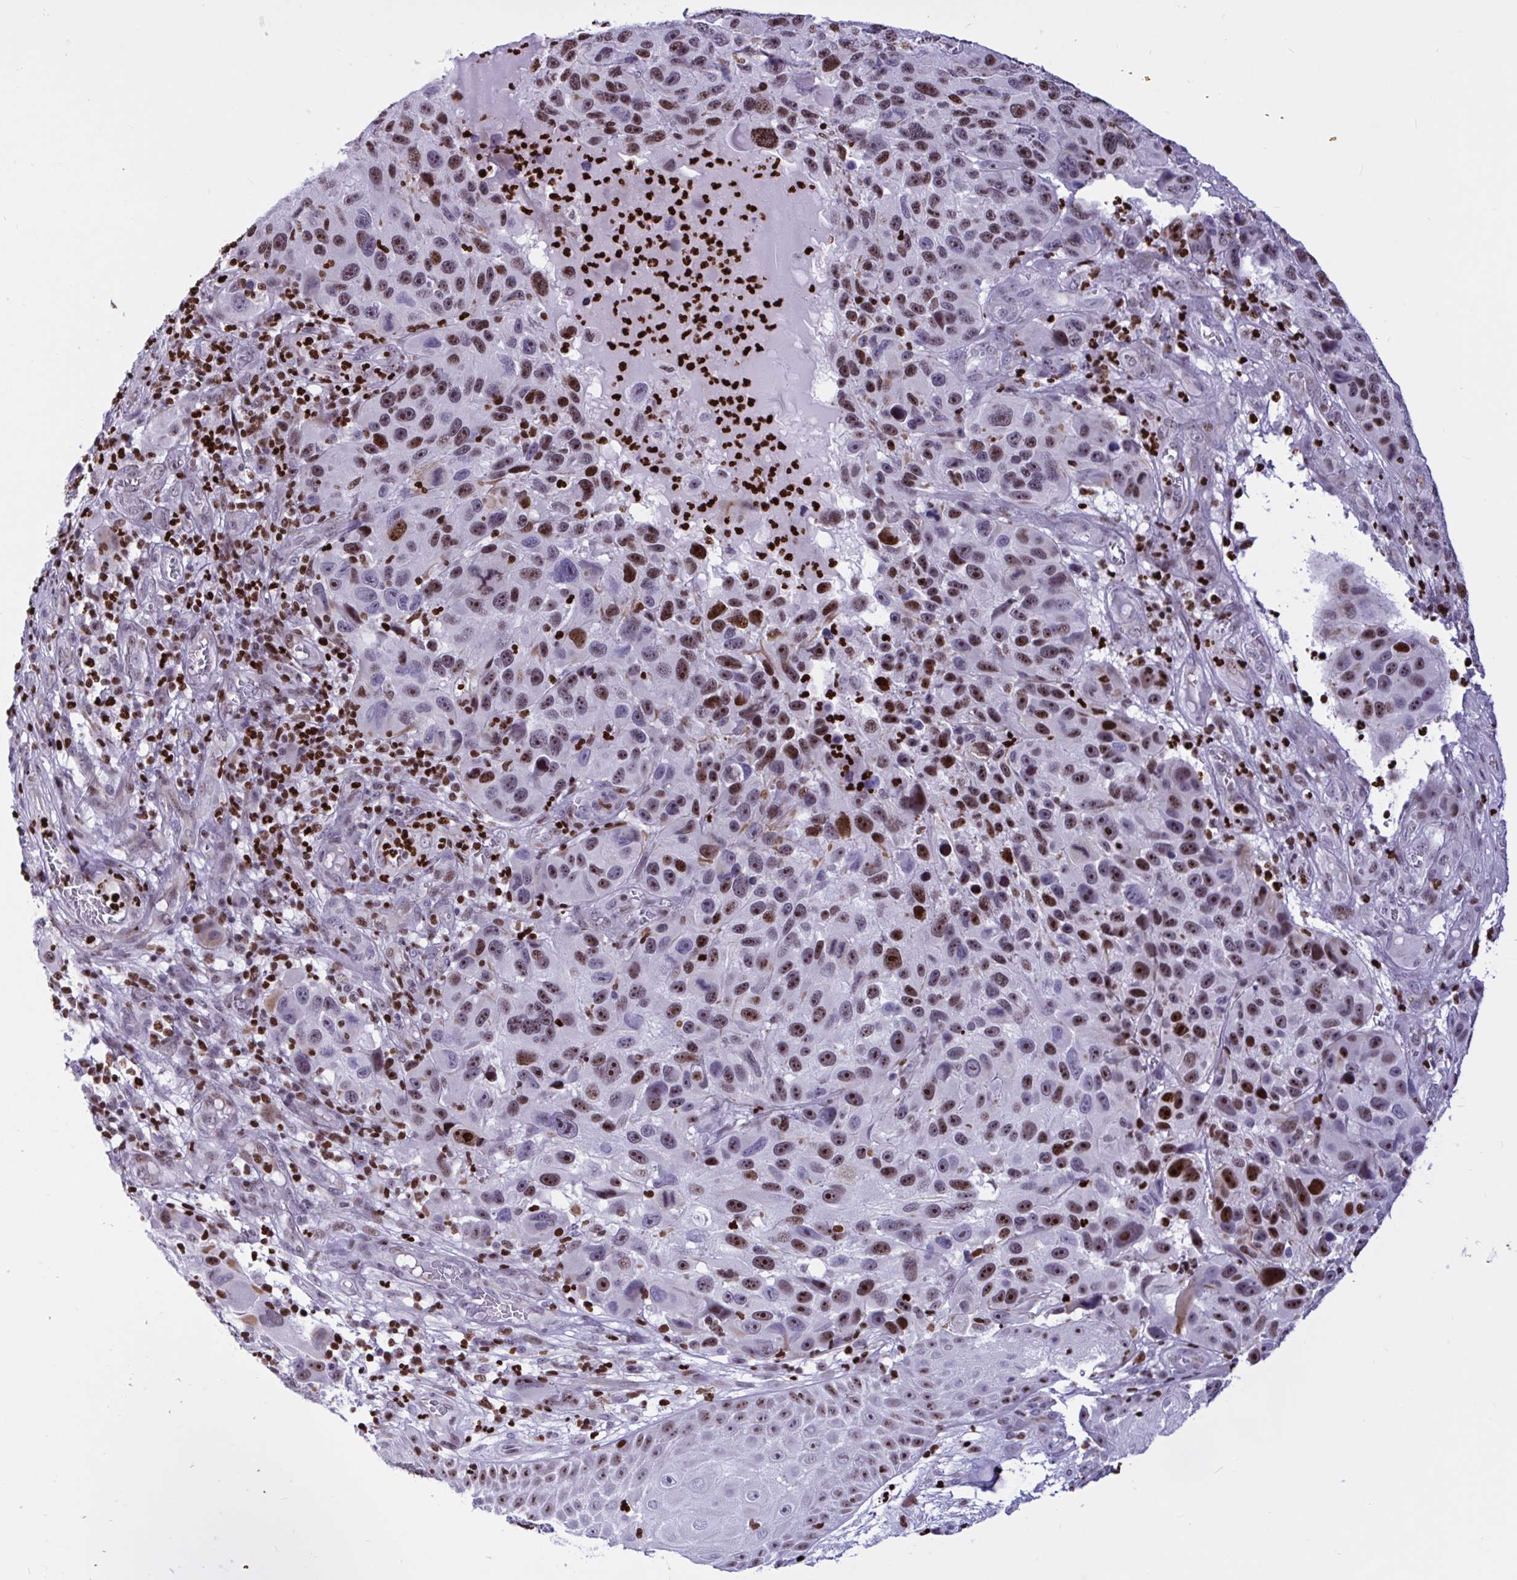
{"staining": {"intensity": "moderate", "quantity": "25%-75%", "location": "nuclear"}, "tissue": "melanoma", "cell_type": "Tumor cells", "image_type": "cancer", "snomed": [{"axis": "morphology", "description": "Malignant melanoma, NOS"}, {"axis": "topography", "description": "Skin"}], "caption": "Protein analysis of malignant melanoma tissue shows moderate nuclear staining in about 25%-75% of tumor cells. The staining was performed using DAB (3,3'-diaminobenzidine), with brown indicating positive protein expression. Nuclei are stained blue with hematoxylin.", "gene": "HMGB2", "patient": {"sex": "male", "age": 53}}